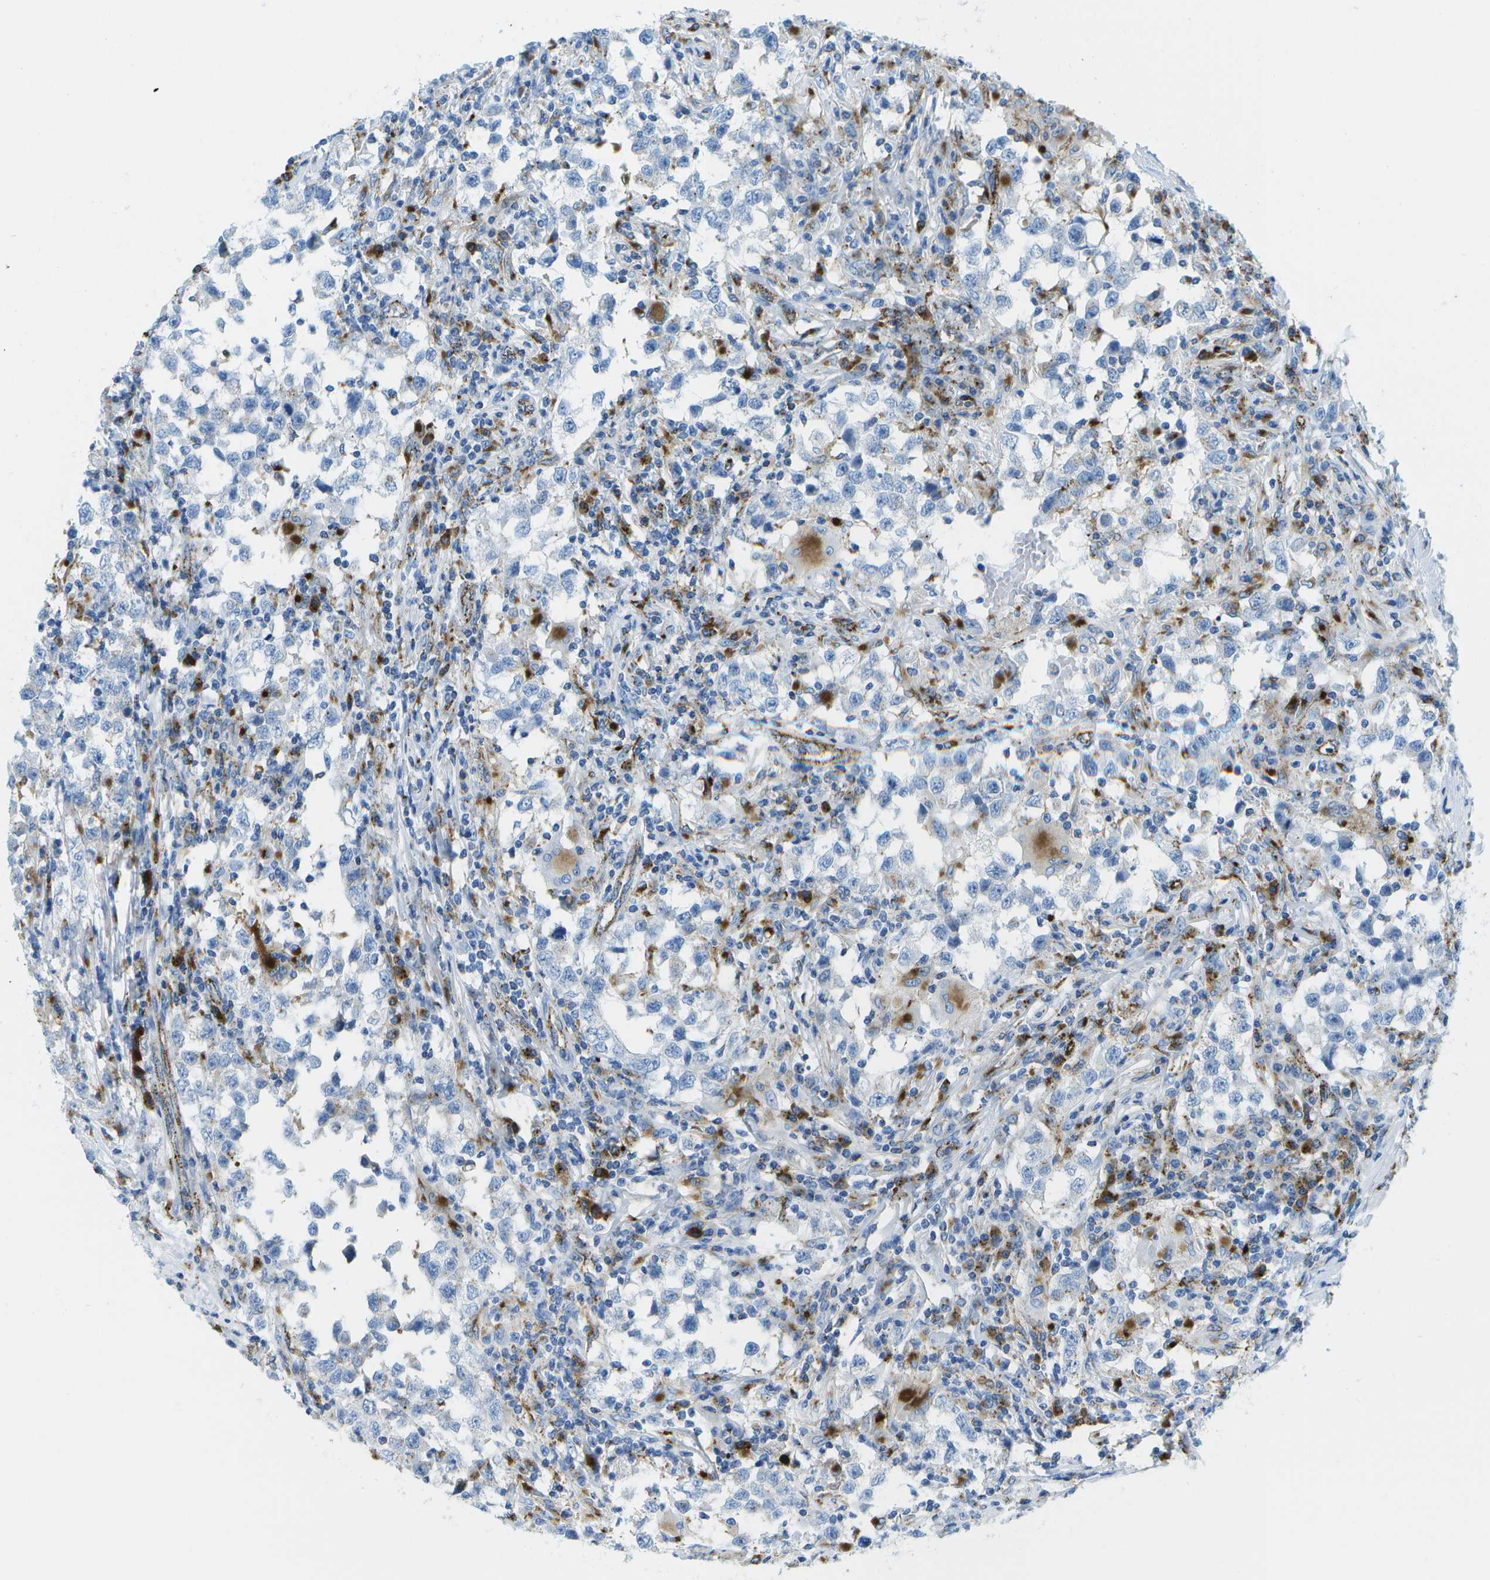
{"staining": {"intensity": "negative", "quantity": "none", "location": "none"}, "tissue": "testis cancer", "cell_type": "Tumor cells", "image_type": "cancer", "snomed": [{"axis": "morphology", "description": "Carcinoma, Embryonal, NOS"}, {"axis": "topography", "description": "Testis"}], "caption": "DAB (3,3'-diaminobenzidine) immunohistochemical staining of testis cancer demonstrates no significant staining in tumor cells. (IHC, brightfield microscopy, high magnification).", "gene": "PRCP", "patient": {"sex": "male", "age": 21}}